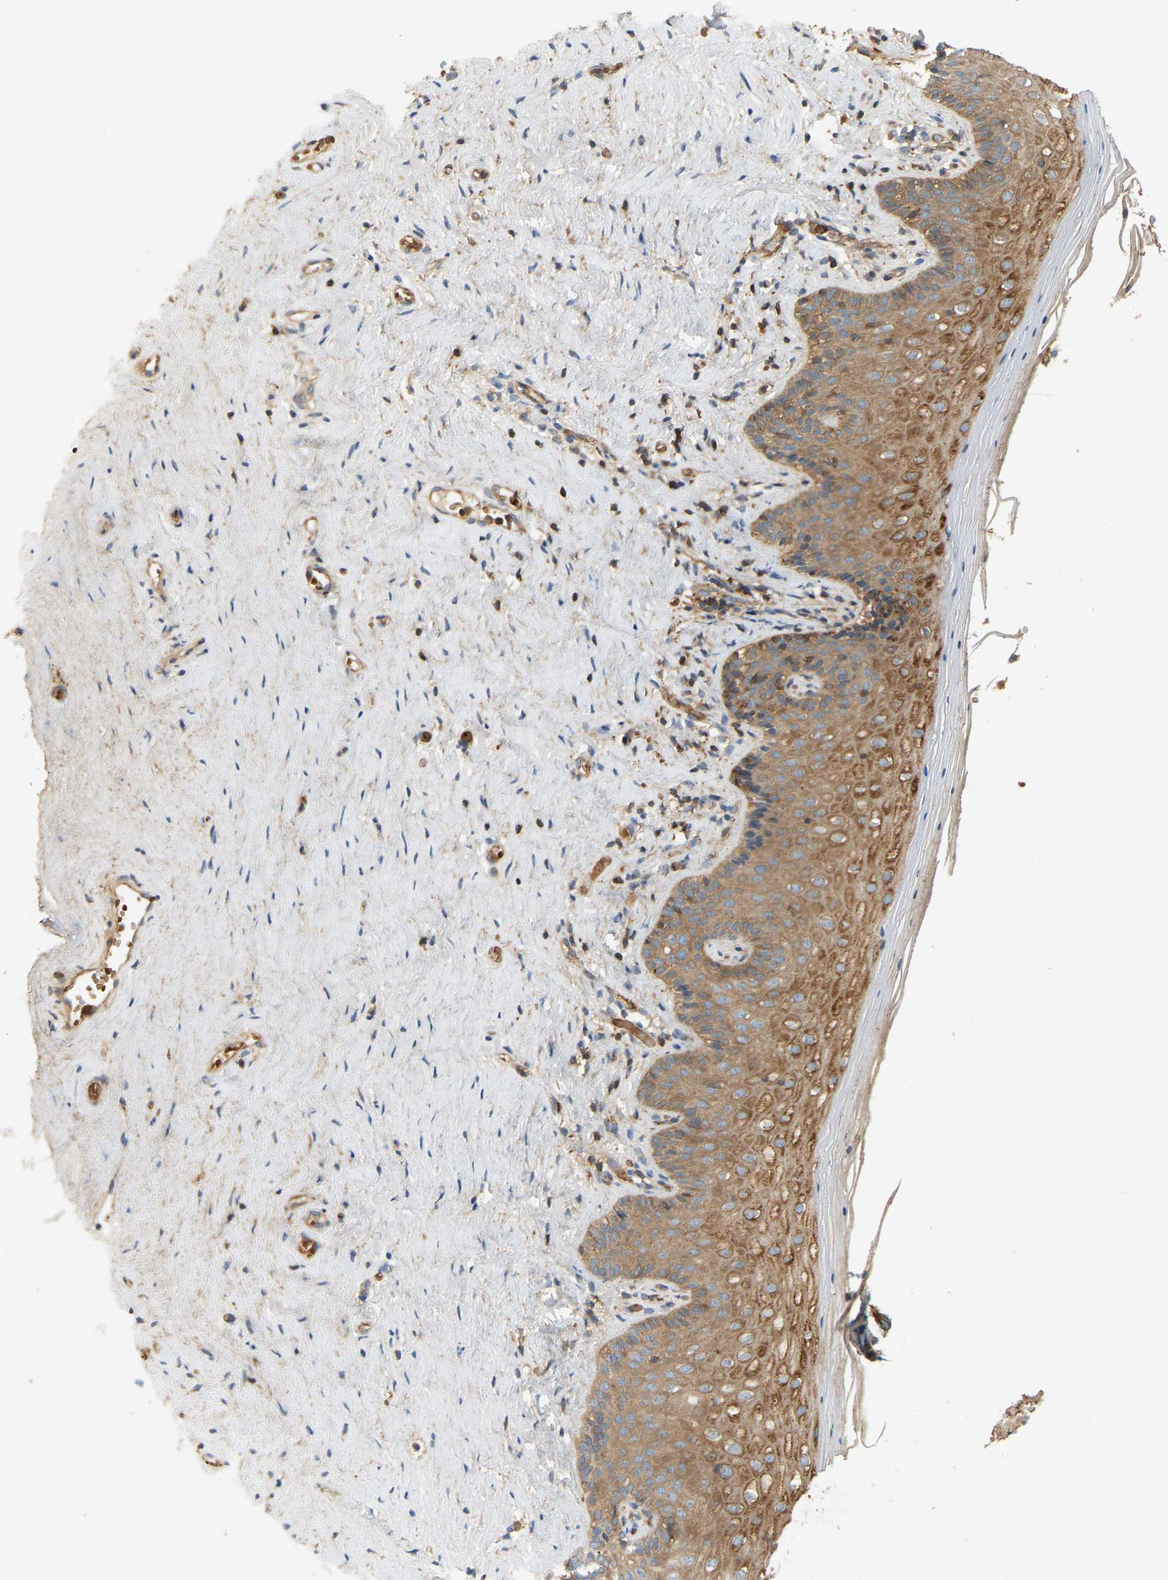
{"staining": {"intensity": "moderate", "quantity": ">75%", "location": "cytoplasmic/membranous"}, "tissue": "vagina", "cell_type": "Squamous epithelial cells", "image_type": "normal", "snomed": [{"axis": "morphology", "description": "Normal tissue, NOS"}, {"axis": "topography", "description": "Vagina"}], "caption": "Protein expression analysis of unremarkable human vagina reveals moderate cytoplasmic/membranous expression in approximately >75% of squamous epithelial cells.", "gene": "AKAP13", "patient": {"sex": "female", "age": 44}}